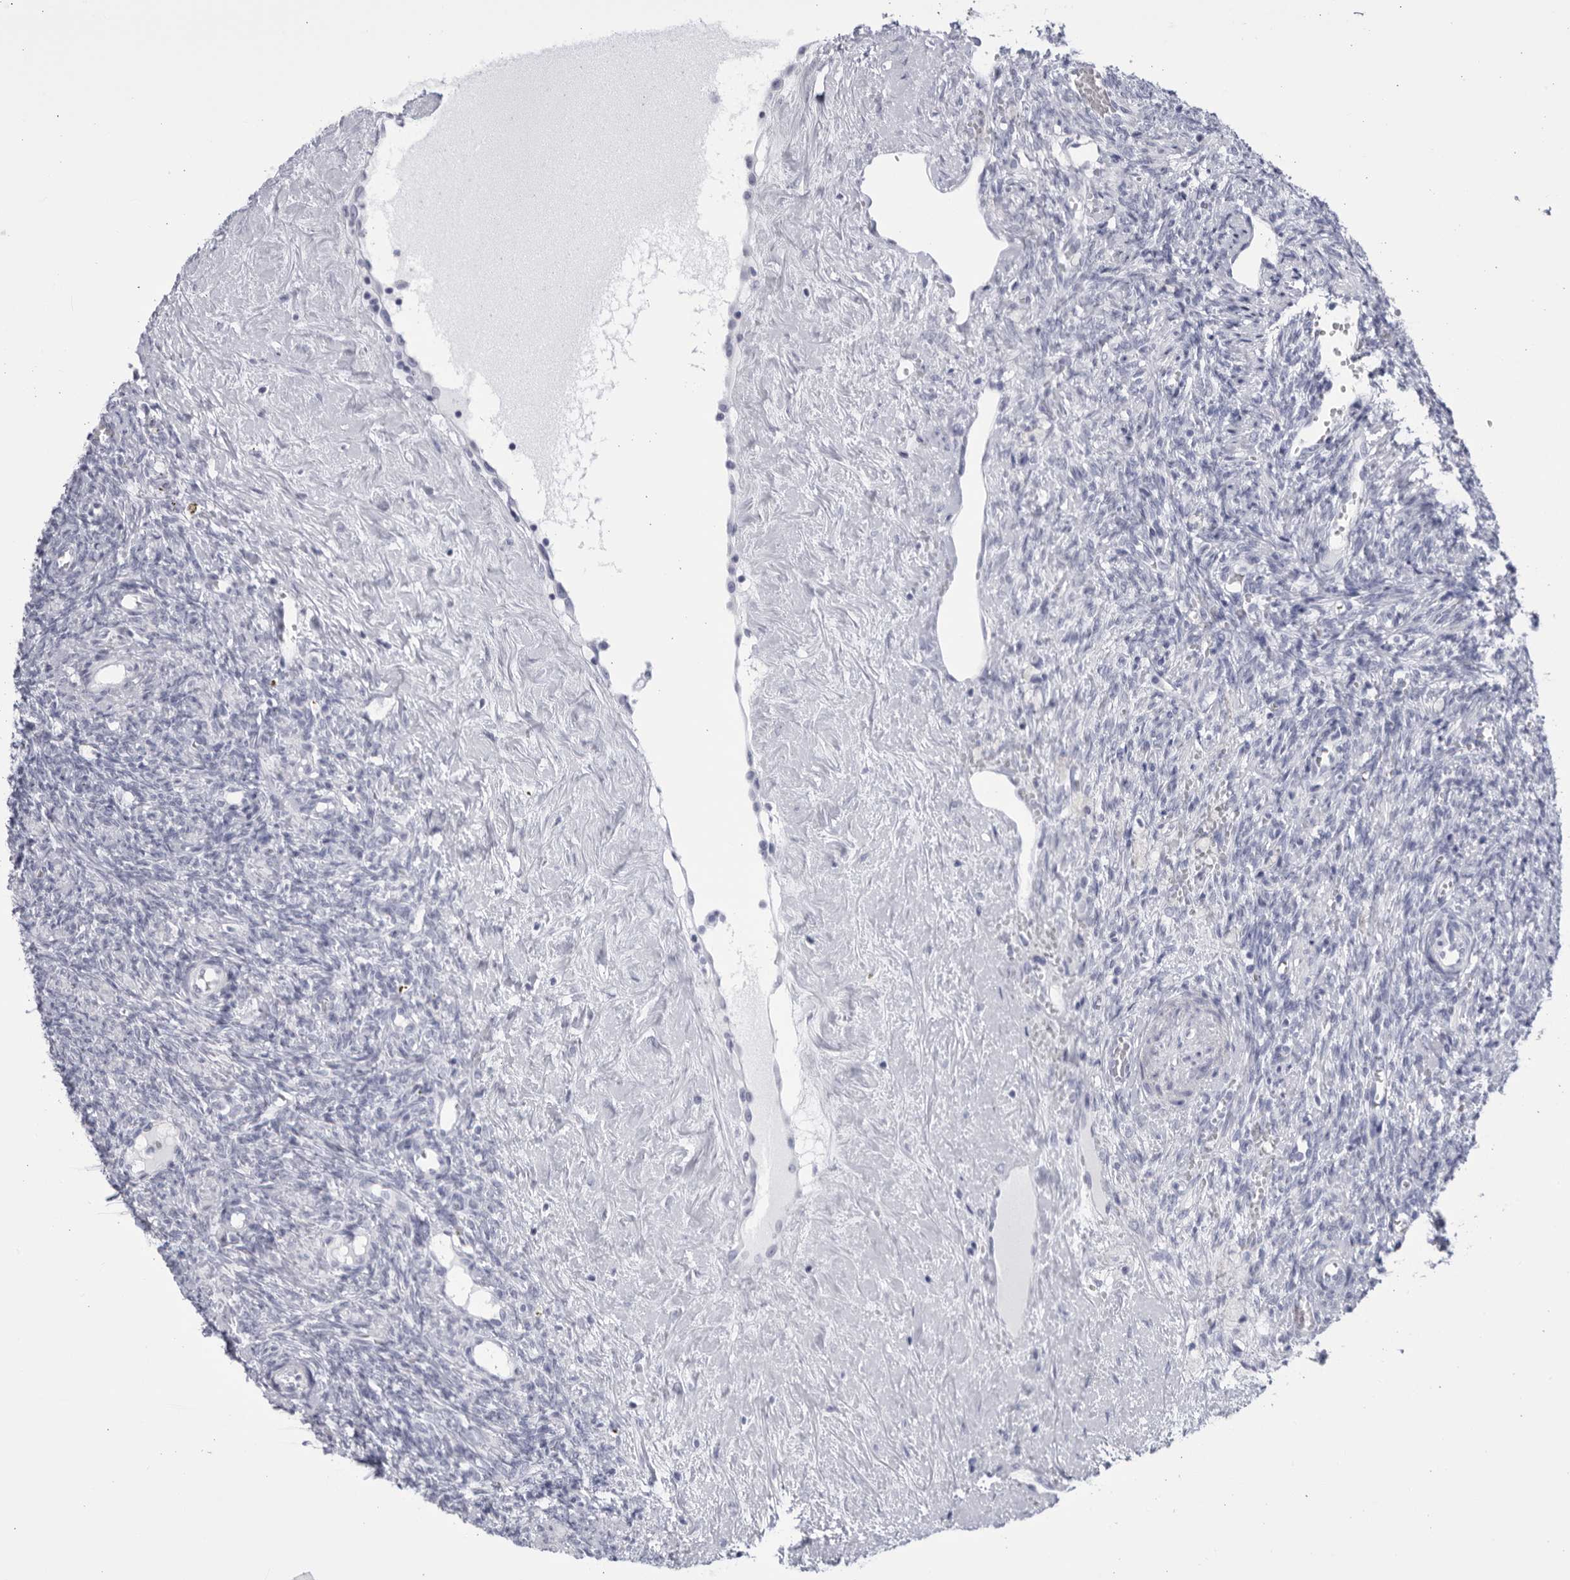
{"staining": {"intensity": "negative", "quantity": "none", "location": "none"}, "tissue": "ovary", "cell_type": "Ovarian stroma cells", "image_type": "normal", "snomed": [{"axis": "morphology", "description": "Normal tissue, NOS"}, {"axis": "topography", "description": "Ovary"}], "caption": "Immunohistochemistry histopathology image of unremarkable ovary: human ovary stained with DAB shows no significant protein expression in ovarian stroma cells. The staining is performed using DAB brown chromogen with nuclei counter-stained in using hematoxylin.", "gene": "CCDC181", "patient": {"sex": "female", "age": 41}}